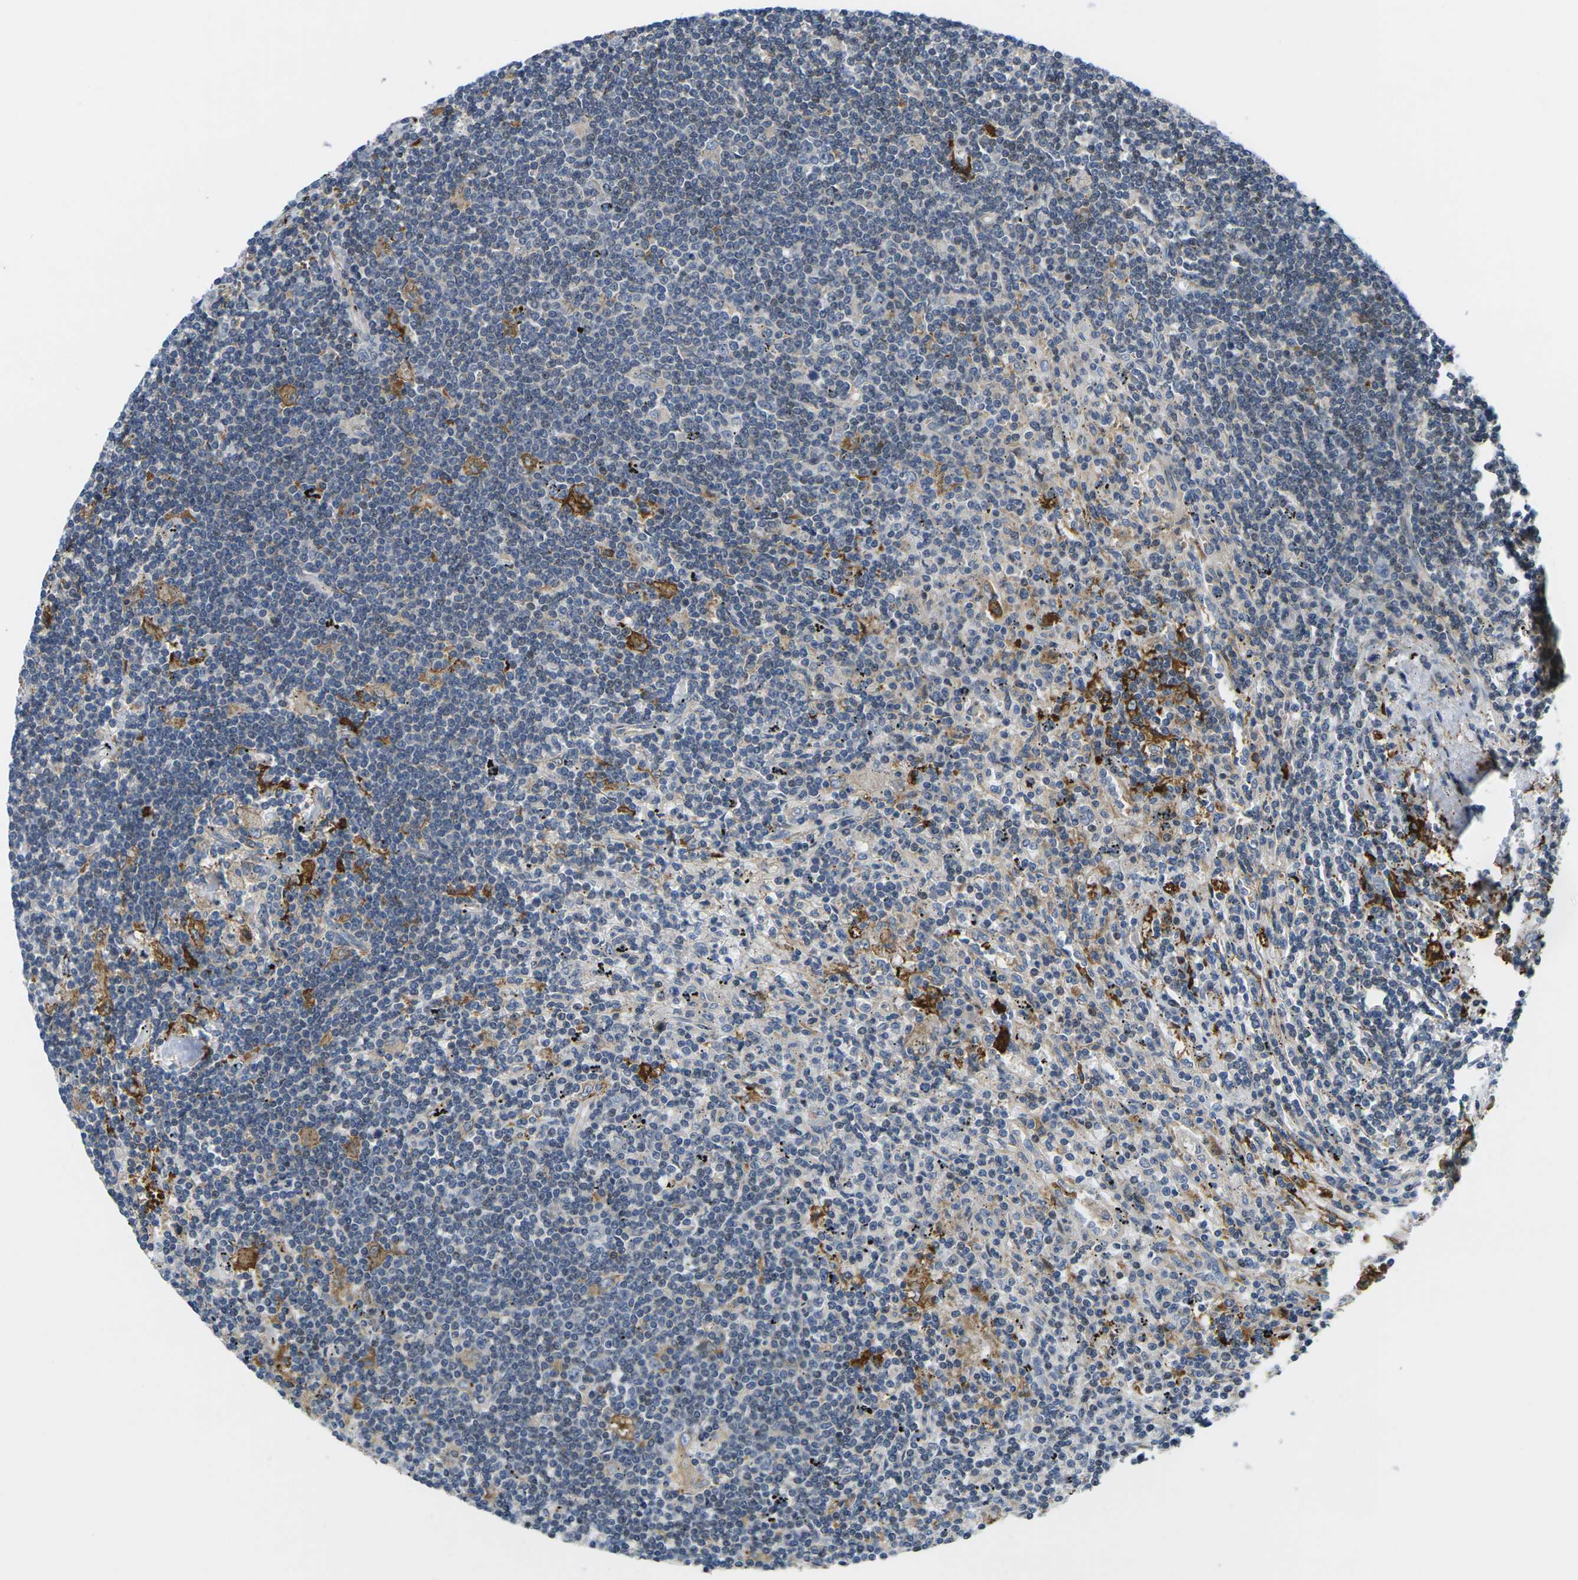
{"staining": {"intensity": "weak", "quantity": "<25%", "location": "cytoplasmic/membranous"}, "tissue": "lymphoma", "cell_type": "Tumor cells", "image_type": "cancer", "snomed": [{"axis": "morphology", "description": "Malignant lymphoma, non-Hodgkin's type, Low grade"}, {"axis": "topography", "description": "Spleen"}], "caption": "An image of human lymphoma is negative for staining in tumor cells.", "gene": "ROBO2", "patient": {"sex": "male", "age": 76}}